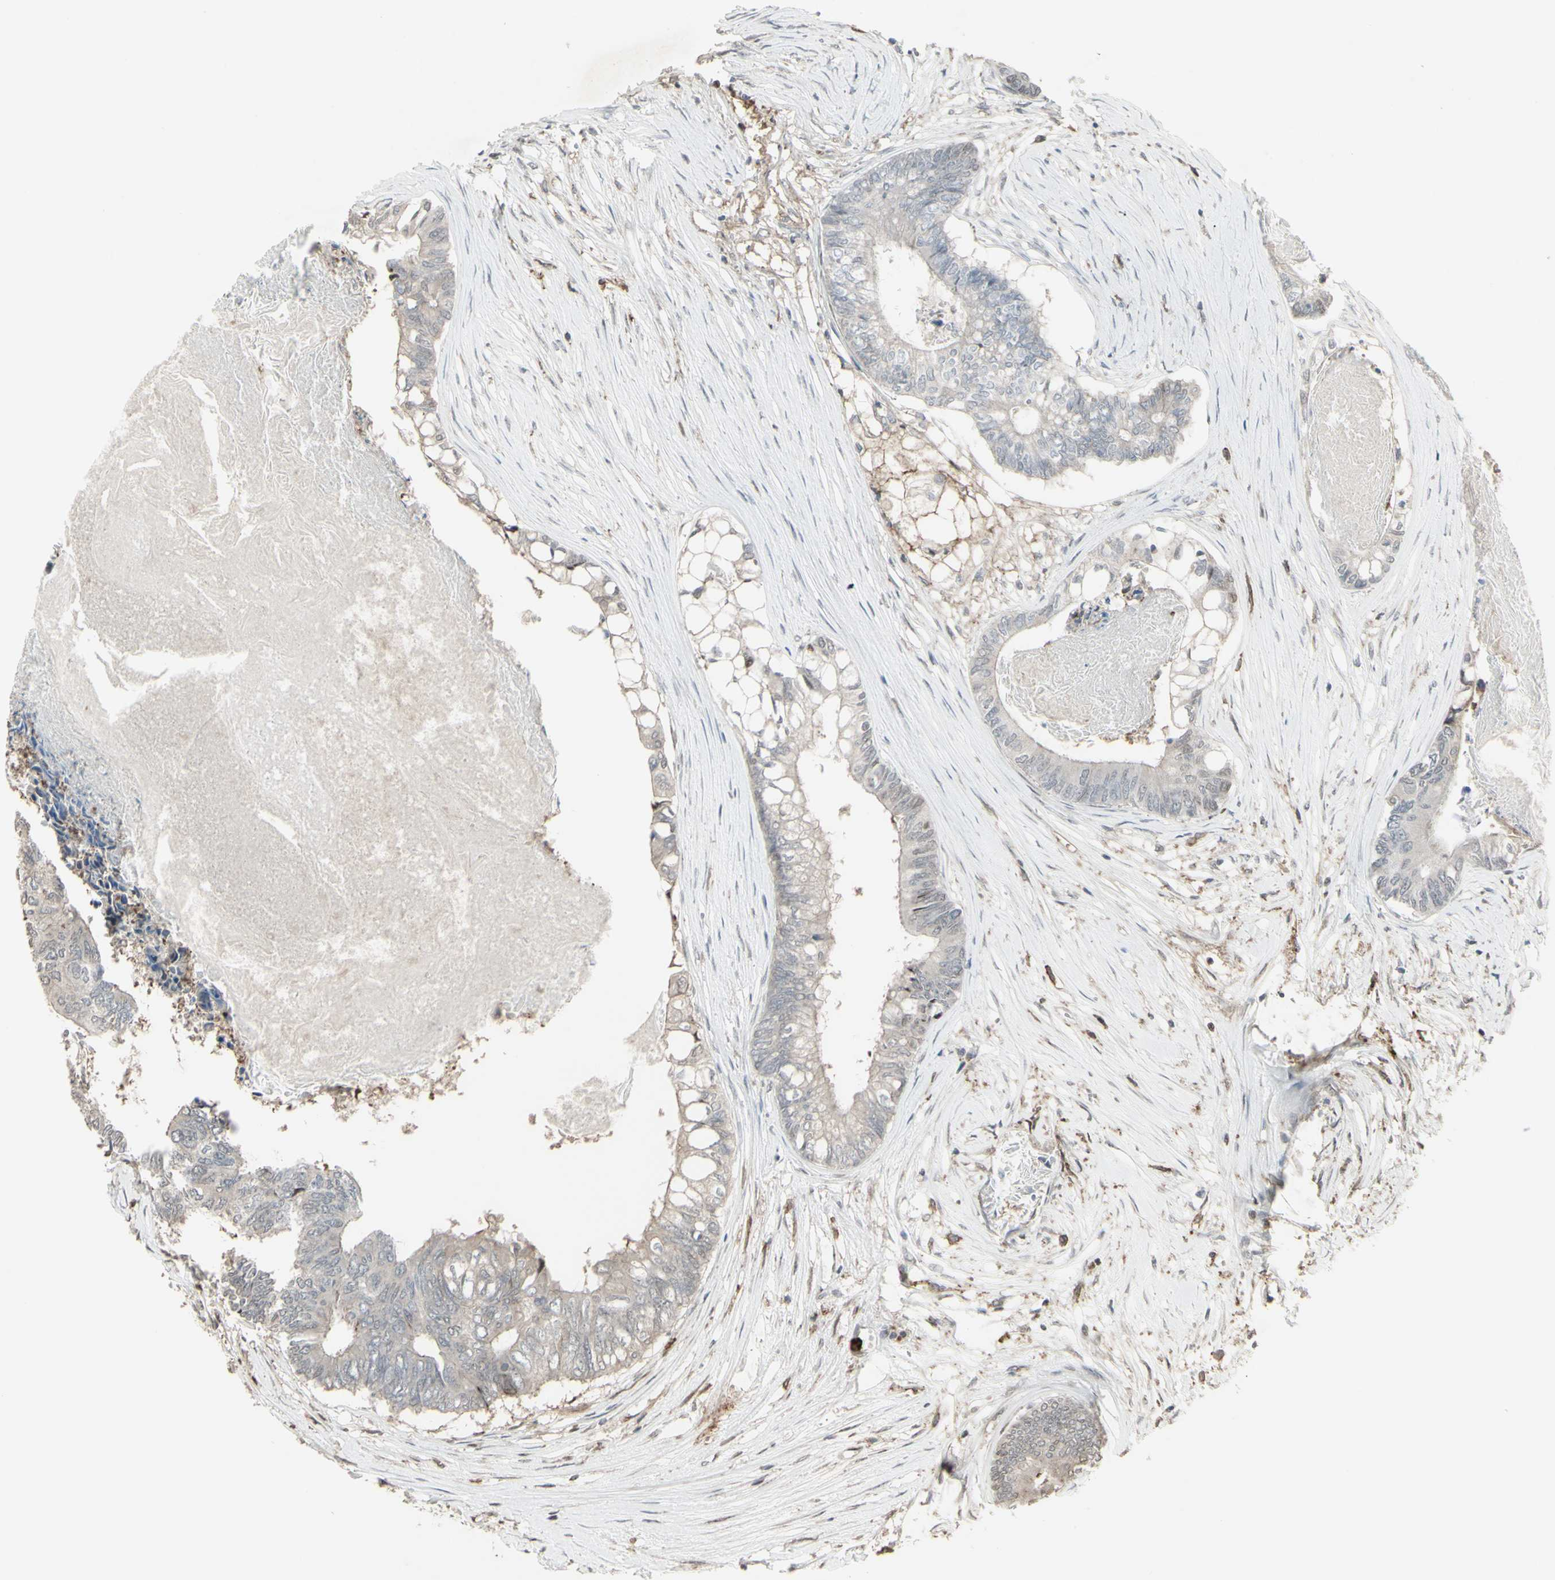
{"staining": {"intensity": "weak", "quantity": "<25%", "location": "nuclear"}, "tissue": "colorectal cancer", "cell_type": "Tumor cells", "image_type": "cancer", "snomed": [{"axis": "morphology", "description": "Adenocarcinoma, NOS"}, {"axis": "topography", "description": "Rectum"}], "caption": "This histopathology image is of colorectal cancer (adenocarcinoma) stained with immunohistochemistry (IHC) to label a protein in brown with the nuclei are counter-stained blue. There is no expression in tumor cells.", "gene": "CD33", "patient": {"sex": "male", "age": 63}}